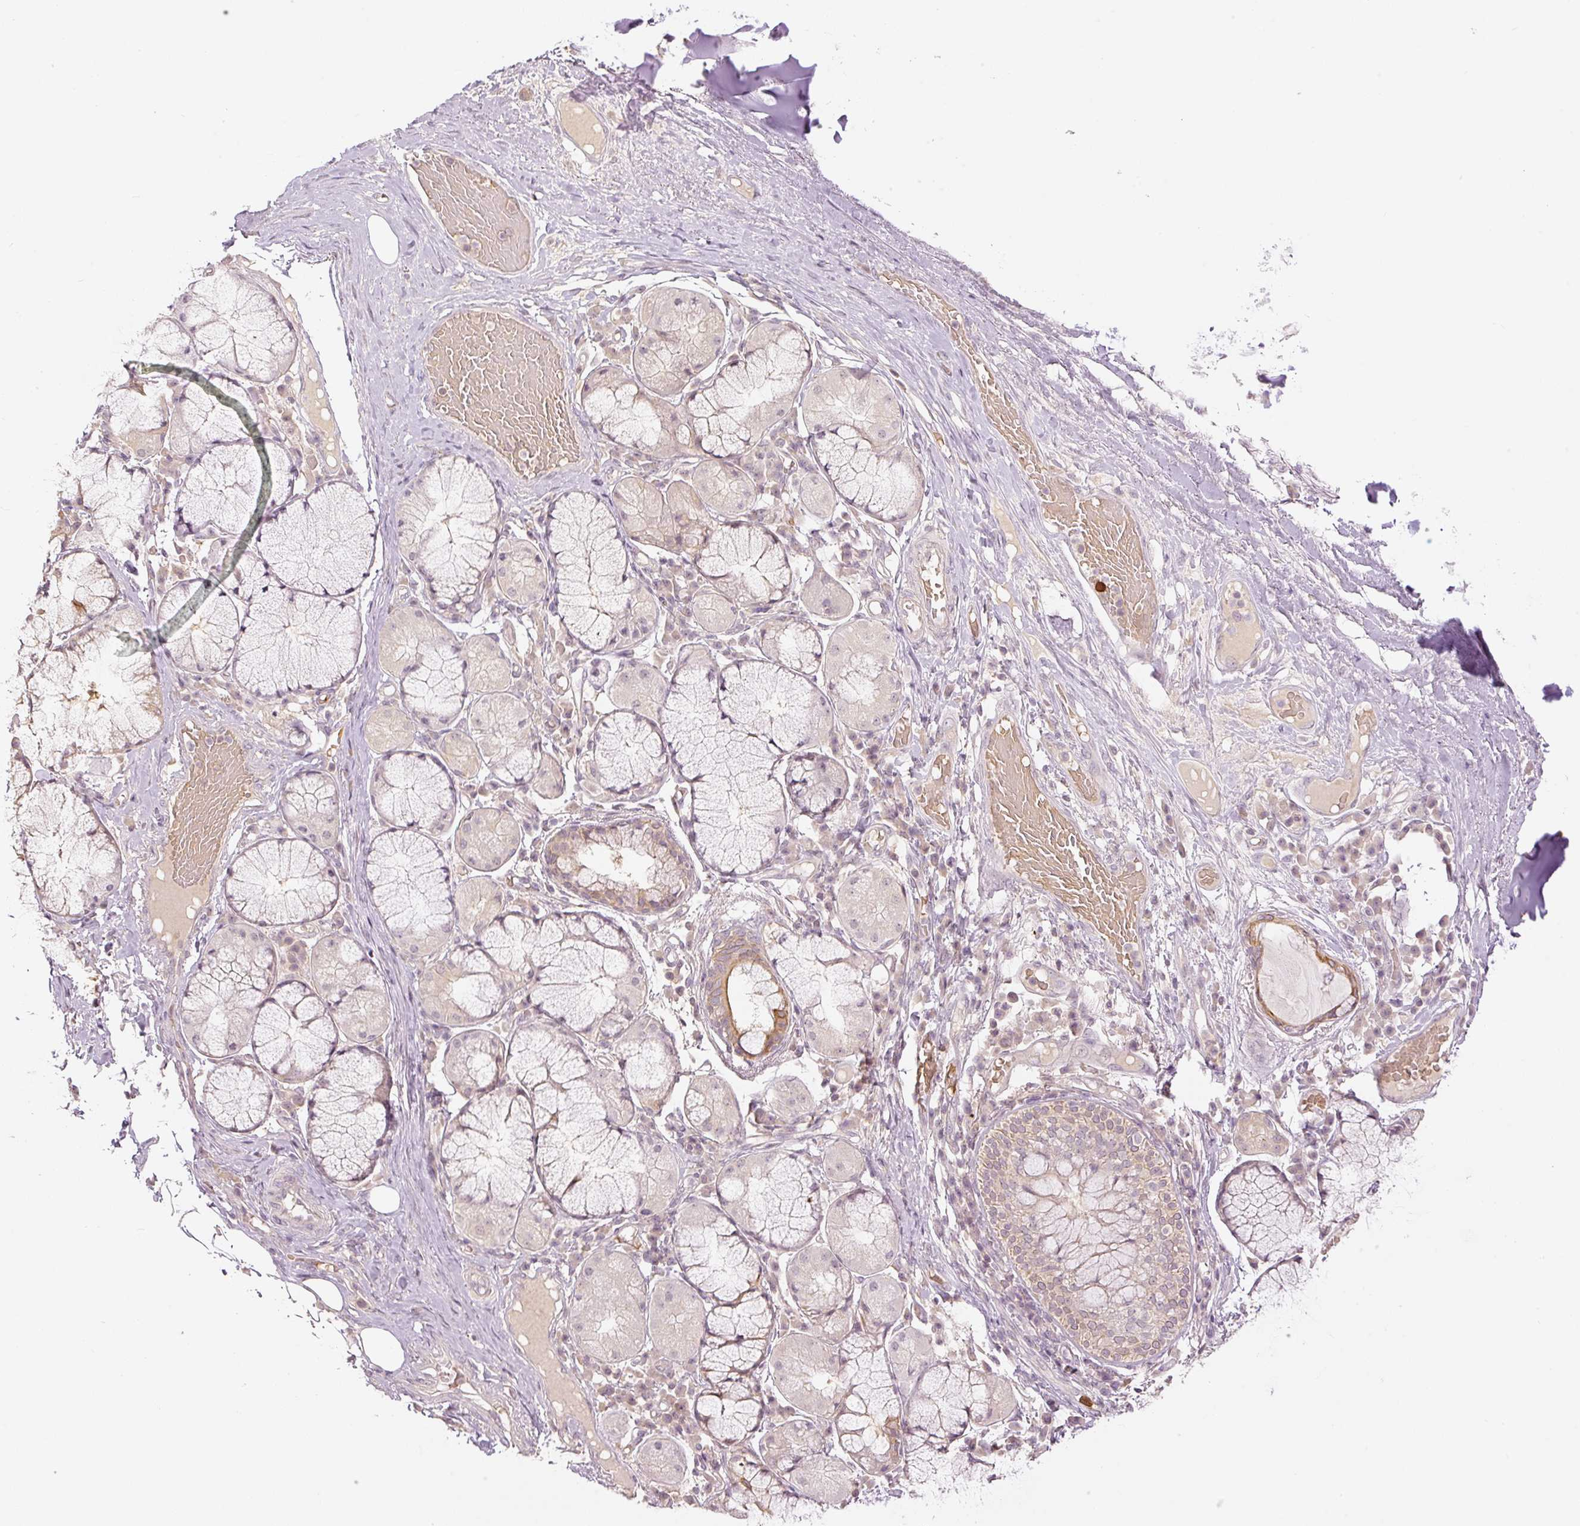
{"staining": {"intensity": "negative", "quantity": "none", "location": "none"}, "tissue": "adipose tissue", "cell_type": "Adipocytes", "image_type": "normal", "snomed": [{"axis": "morphology", "description": "Normal tissue, NOS"}, {"axis": "topography", "description": "Cartilage tissue"}, {"axis": "topography", "description": "Bronchus"}], "caption": "Immunohistochemistry photomicrograph of normal human adipose tissue stained for a protein (brown), which exhibits no positivity in adipocytes.", "gene": "GZMA", "patient": {"sex": "male", "age": 56}}